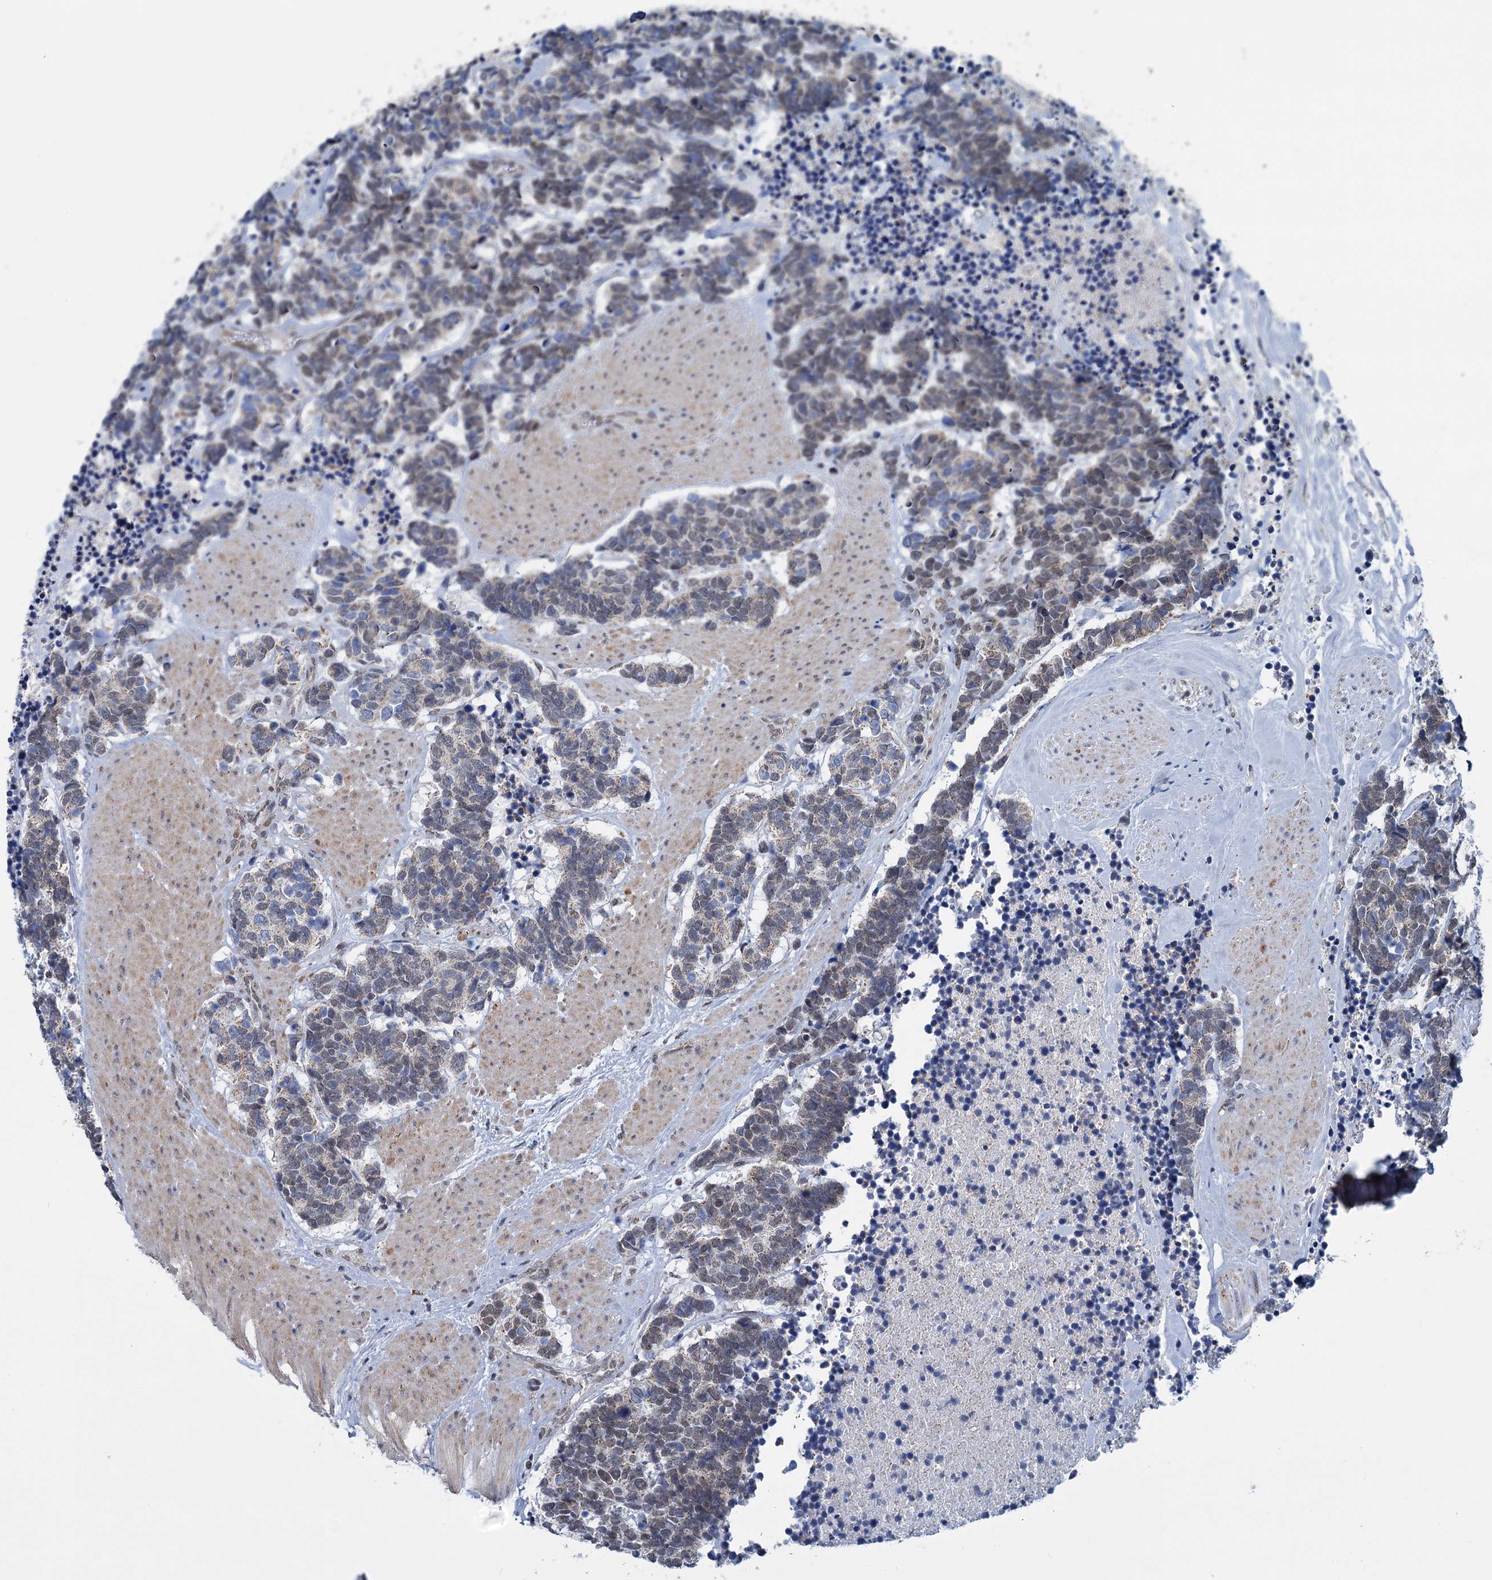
{"staining": {"intensity": "weak", "quantity": ">75%", "location": "cytoplasmic/membranous,nuclear"}, "tissue": "carcinoid", "cell_type": "Tumor cells", "image_type": "cancer", "snomed": [{"axis": "morphology", "description": "Carcinoma, NOS"}, {"axis": "morphology", "description": "Carcinoid, malignant, NOS"}, {"axis": "topography", "description": "Urinary bladder"}], "caption": "Protein expression analysis of human carcinoid (malignant) reveals weak cytoplasmic/membranous and nuclear expression in approximately >75% of tumor cells.", "gene": "MORN3", "patient": {"sex": "male", "age": 57}}